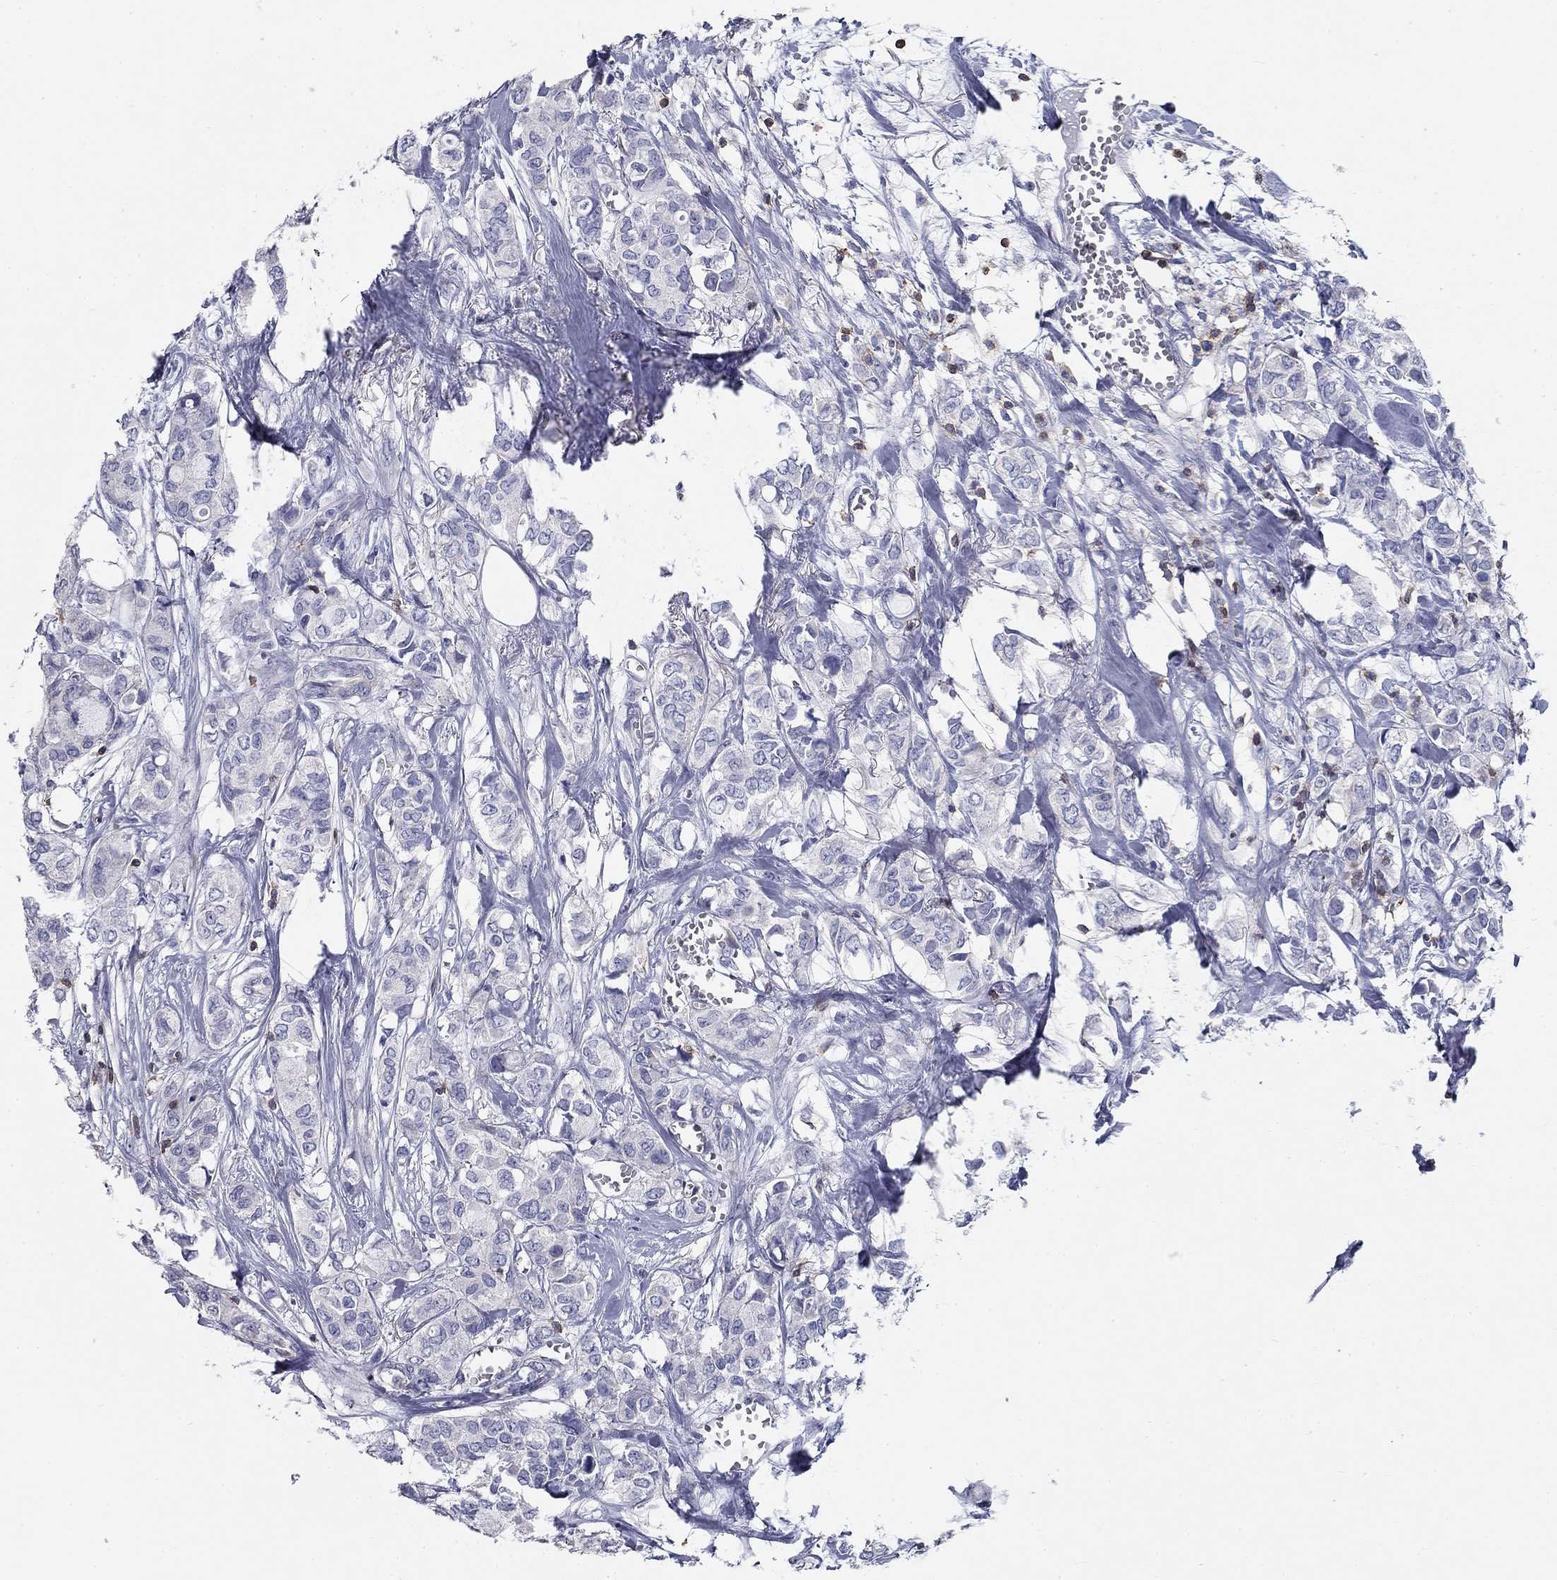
{"staining": {"intensity": "negative", "quantity": "none", "location": "none"}, "tissue": "breast cancer", "cell_type": "Tumor cells", "image_type": "cancer", "snomed": [{"axis": "morphology", "description": "Duct carcinoma"}, {"axis": "topography", "description": "Breast"}], "caption": "There is no significant staining in tumor cells of infiltrating ductal carcinoma (breast).", "gene": "SIT1", "patient": {"sex": "female", "age": 85}}